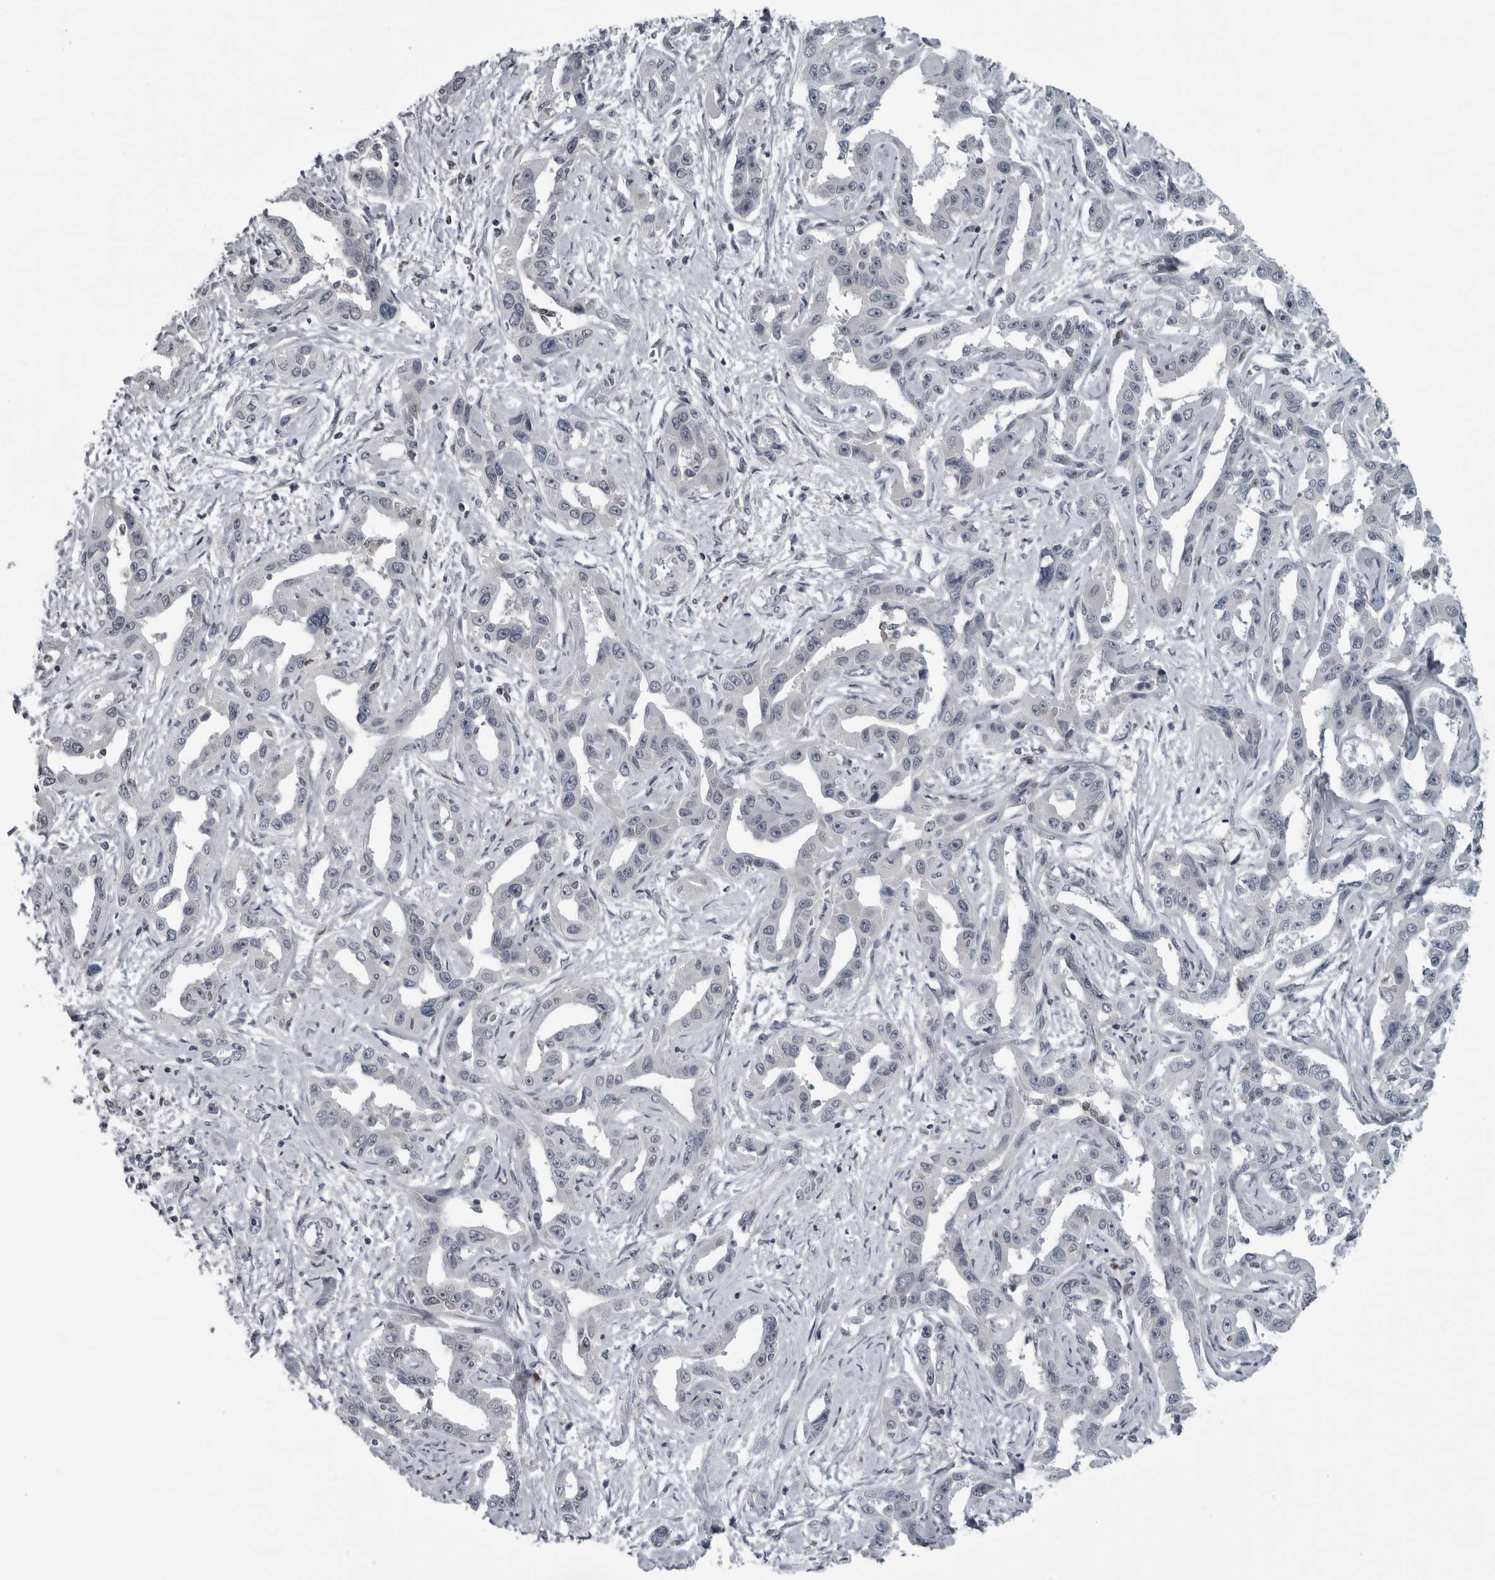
{"staining": {"intensity": "negative", "quantity": "none", "location": "none"}, "tissue": "liver cancer", "cell_type": "Tumor cells", "image_type": "cancer", "snomed": [{"axis": "morphology", "description": "Cholangiocarcinoma"}, {"axis": "topography", "description": "Liver"}], "caption": "A high-resolution micrograph shows immunohistochemistry (IHC) staining of liver cancer, which reveals no significant staining in tumor cells.", "gene": "LYSMD1", "patient": {"sex": "male", "age": 59}}